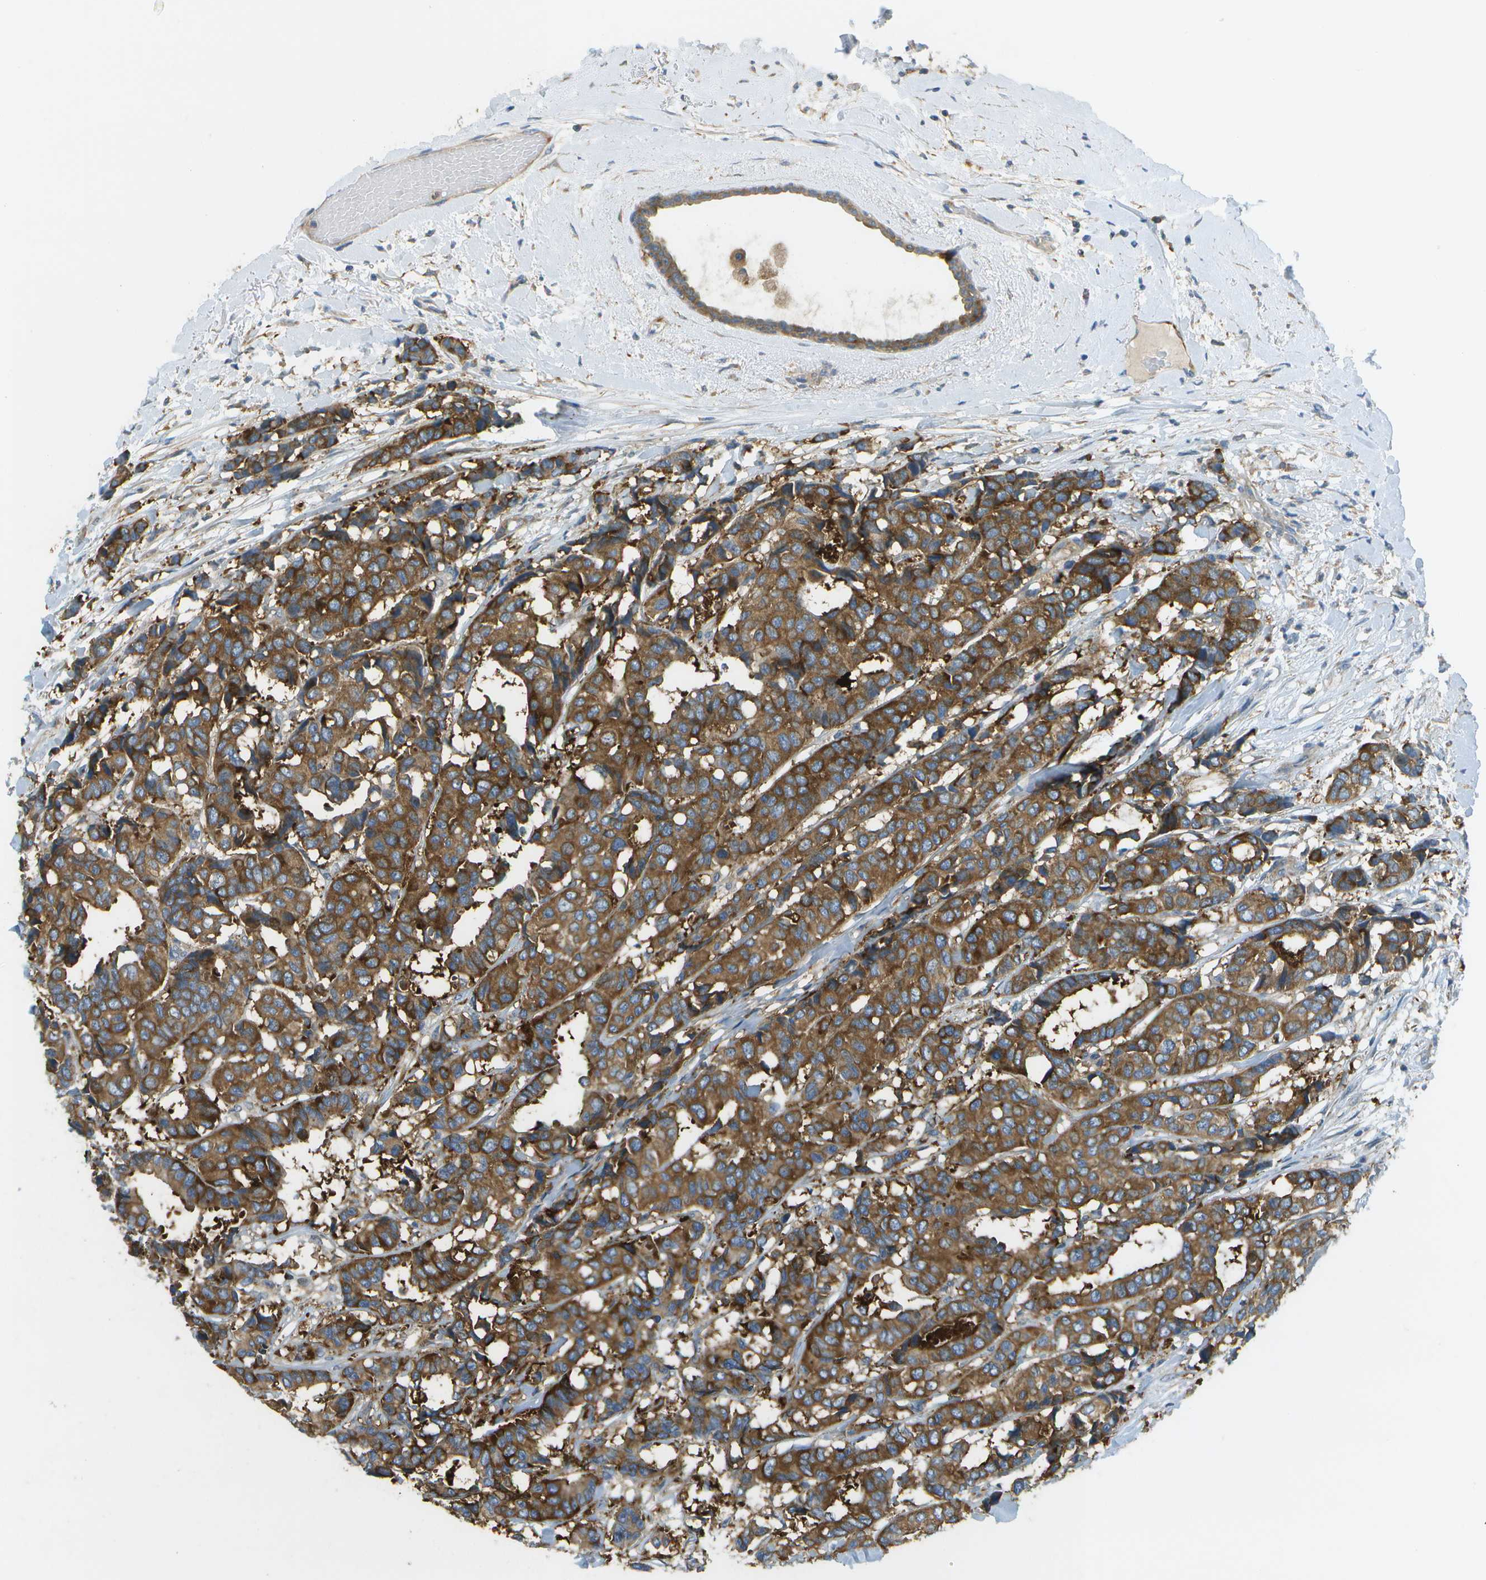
{"staining": {"intensity": "strong", "quantity": ">75%", "location": "cytoplasmic/membranous"}, "tissue": "breast cancer", "cell_type": "Tumor cells", "image_type": "cancer", "snomed": [{"axis": "morphology", "description": "Duct carcinoma"}, {"axis": "topography", "description": "Breast"}], "caption": "Breast intraductal carcinoma tissue demonstrates strong cytoplasmic/membranous positivity in about >75% of tumor cells, visualized by immunohistochemistry.", "gene": "WNK2", "patient": {"sex": "female", "age": 87}}